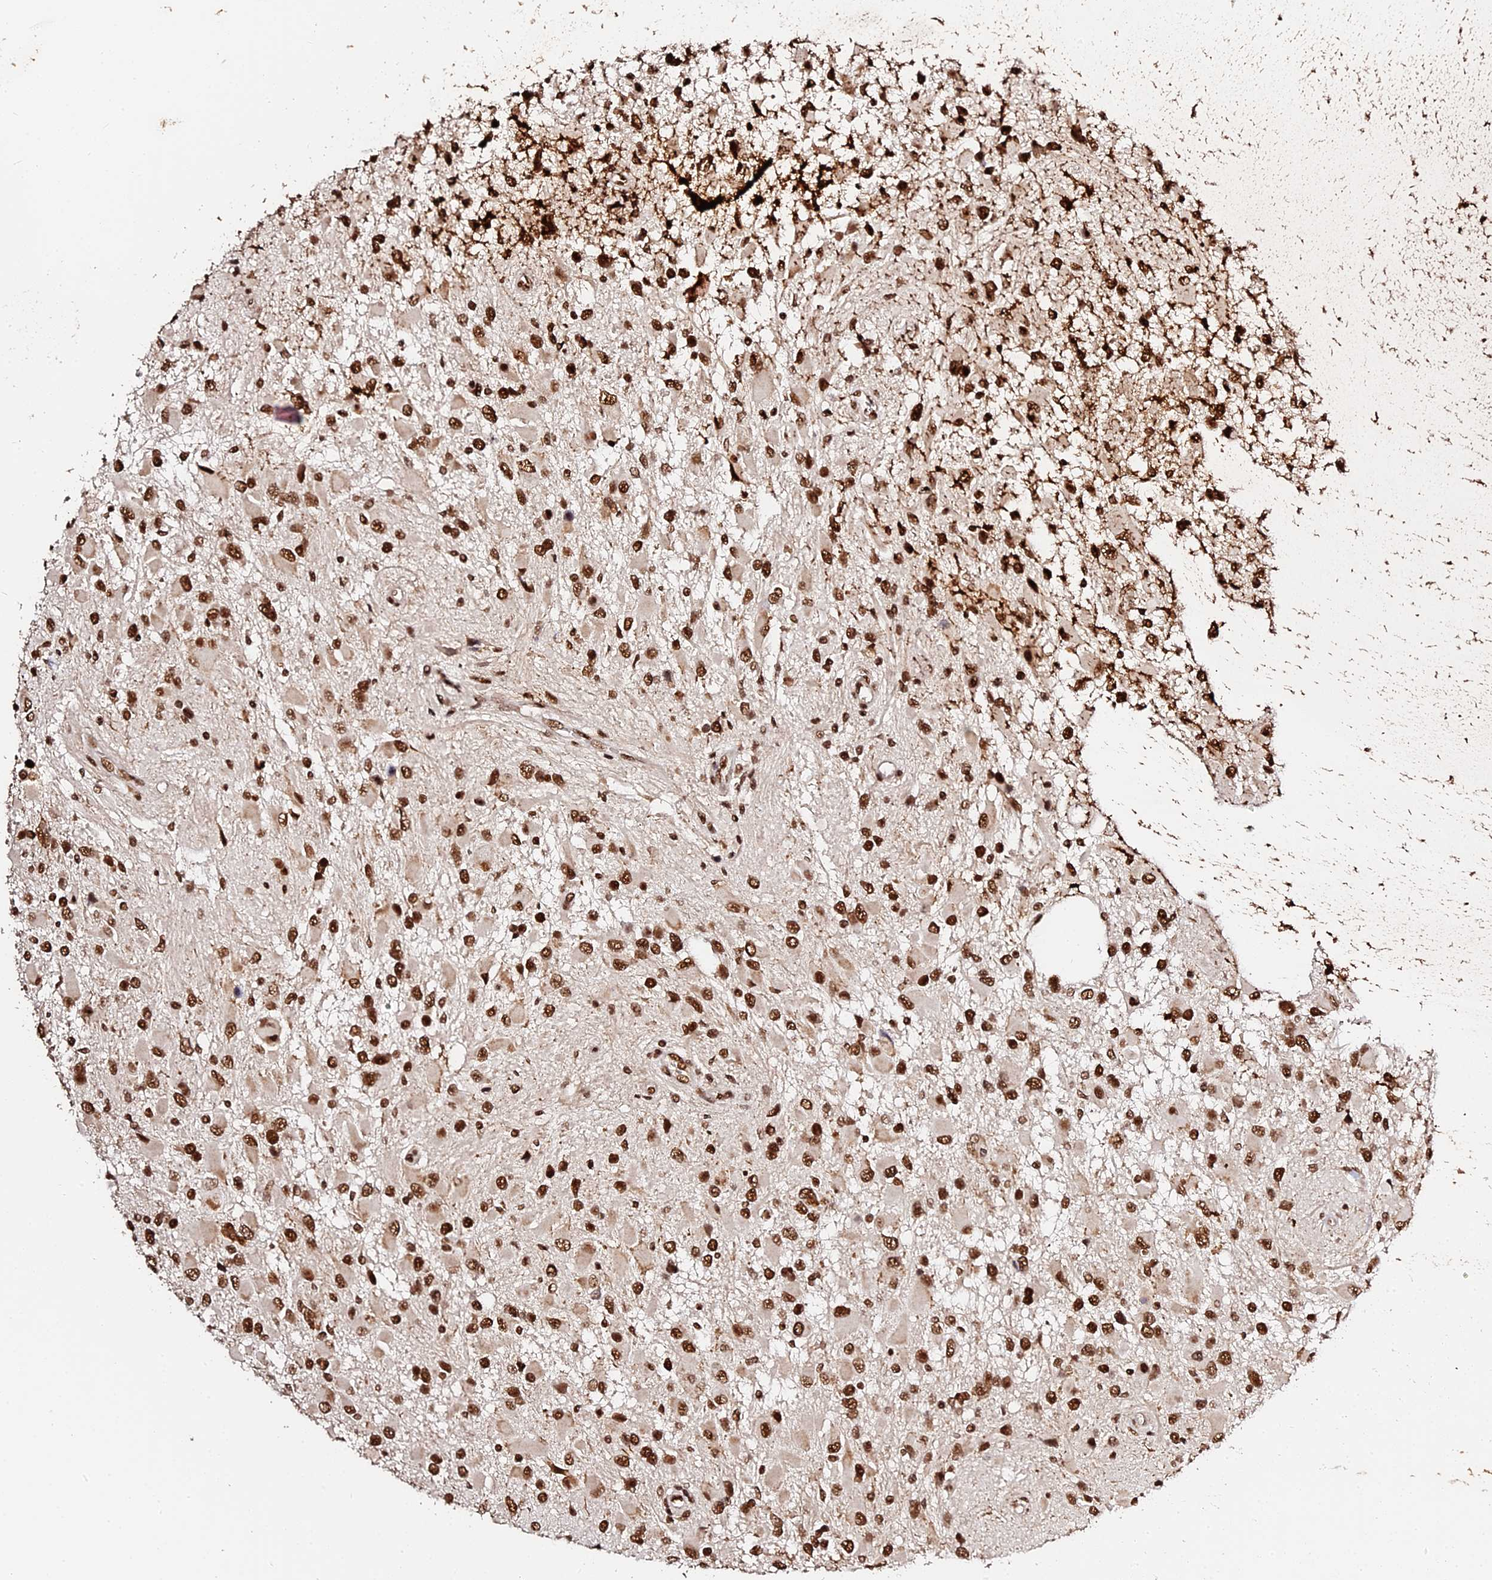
{"staining": {"intensity": "strong", "quantity": ">75%", "location": "nuclear"}, "tissue": "glioma", "cell_type": "Tumor cells", "image_type": "cancer", "snomed": [{"axis": "morphology", "description": "Glioma, malignant, High grade"}, {"axis": "topography", "description": "Brain"}], "caption": "Protein staining of malignant high-grade glioma tissue shows strong nuclear expression in approximately >75% of tumor cells. (Brightfield microscopy of DAB IHC at high magnification).", "gene": "MCRS1", "patient": {"sex": "male", "age": 53}}